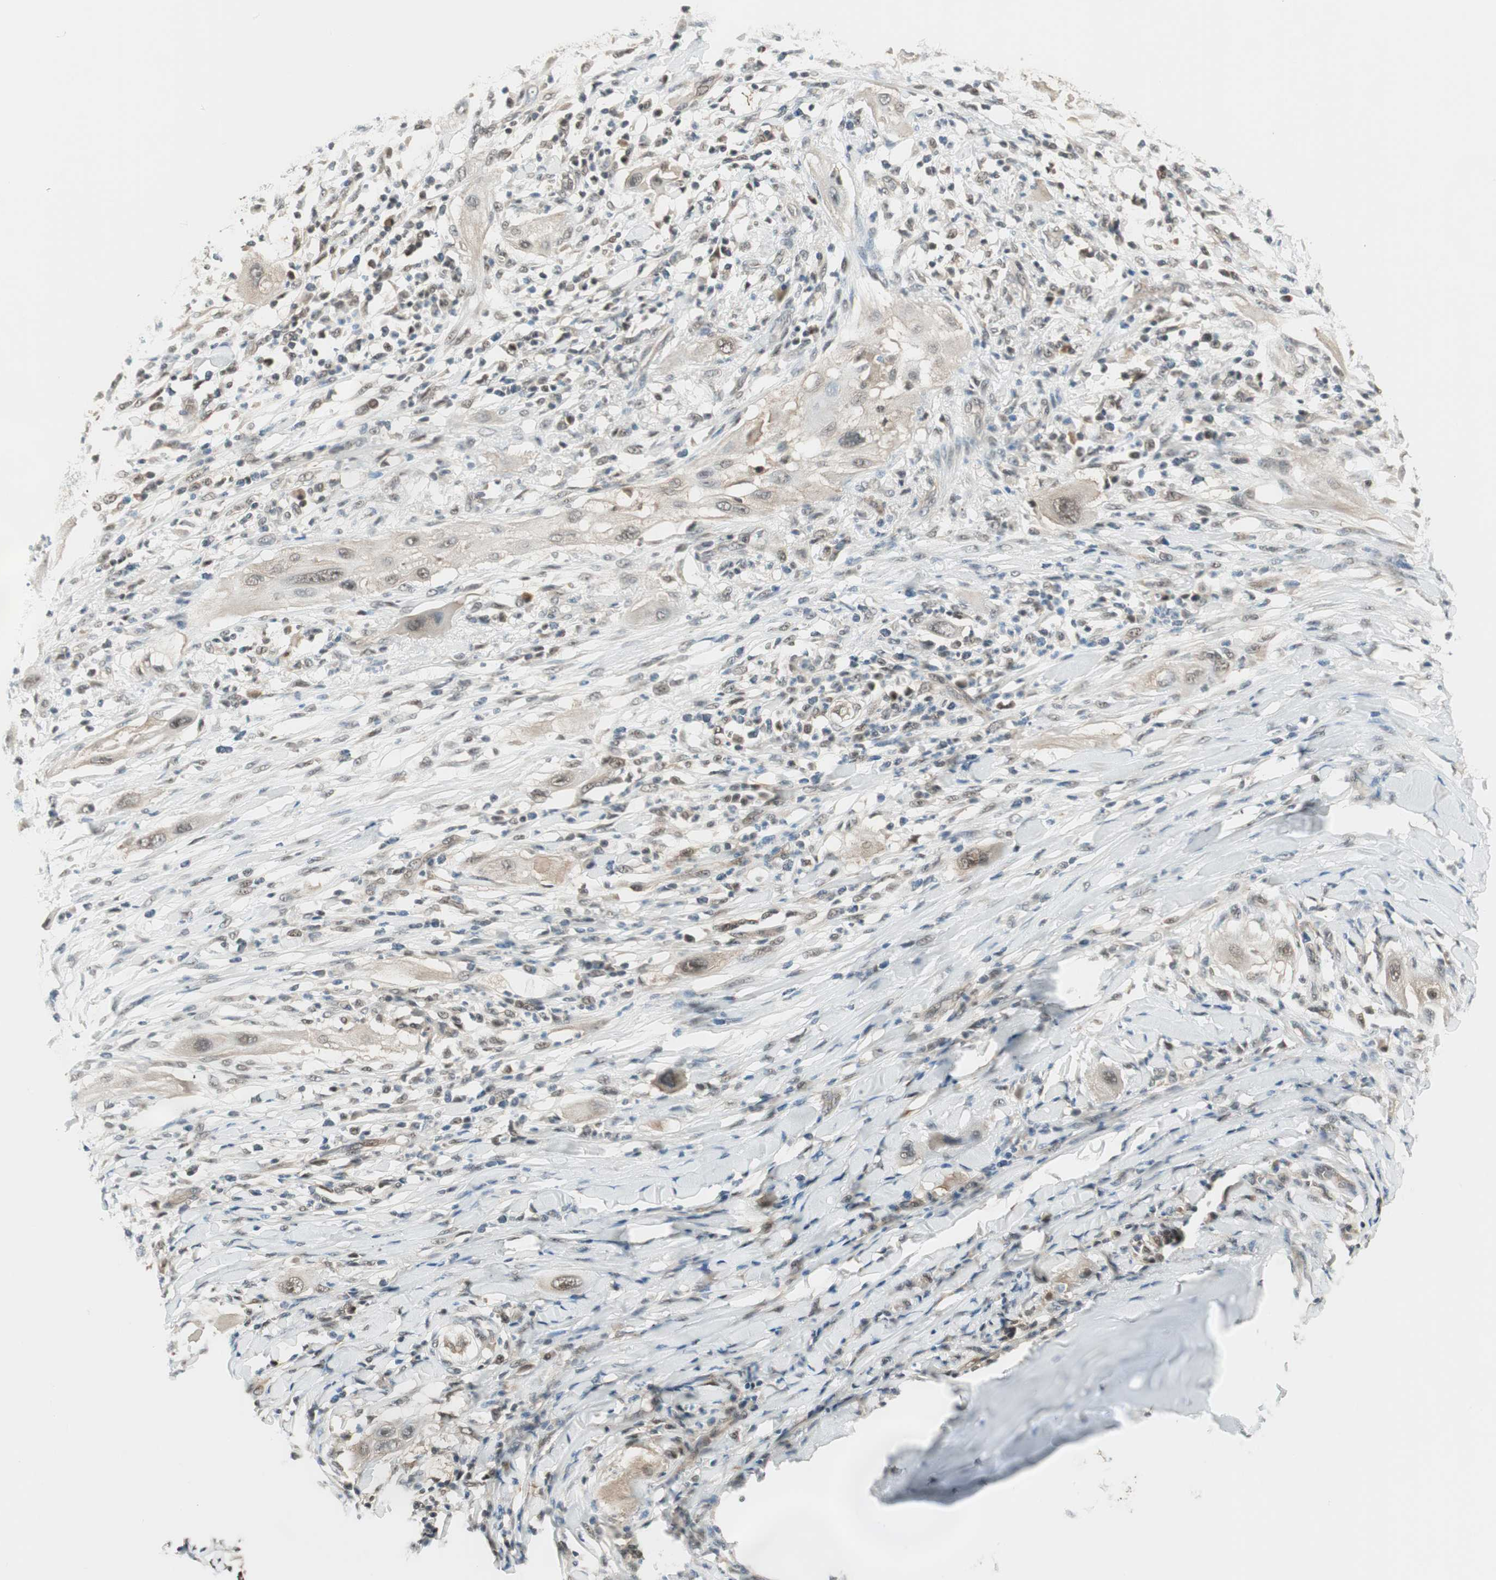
{"staining": {"intensity": "negative", "quantity": "none", "location": "none"}, "tissue": "lung cancer", "cell_type": "Tumor cells", "image_type": "cancer", "snomed": [{"axis": "morphology", "description": "Squamous cell carcinoma, NOS"}, {"axis": "topography", "description": "Lung"}], "caption": "Lung cancer was stained to show a protein in brown. There is no significant staining in tumor cells. Brightfield microscopy of IHC stained with DAB (brown) and hematoxylin (blue), captured at high magnification.", "gene": "IPO5", "patient": {"sex": "female", "age": 47}}